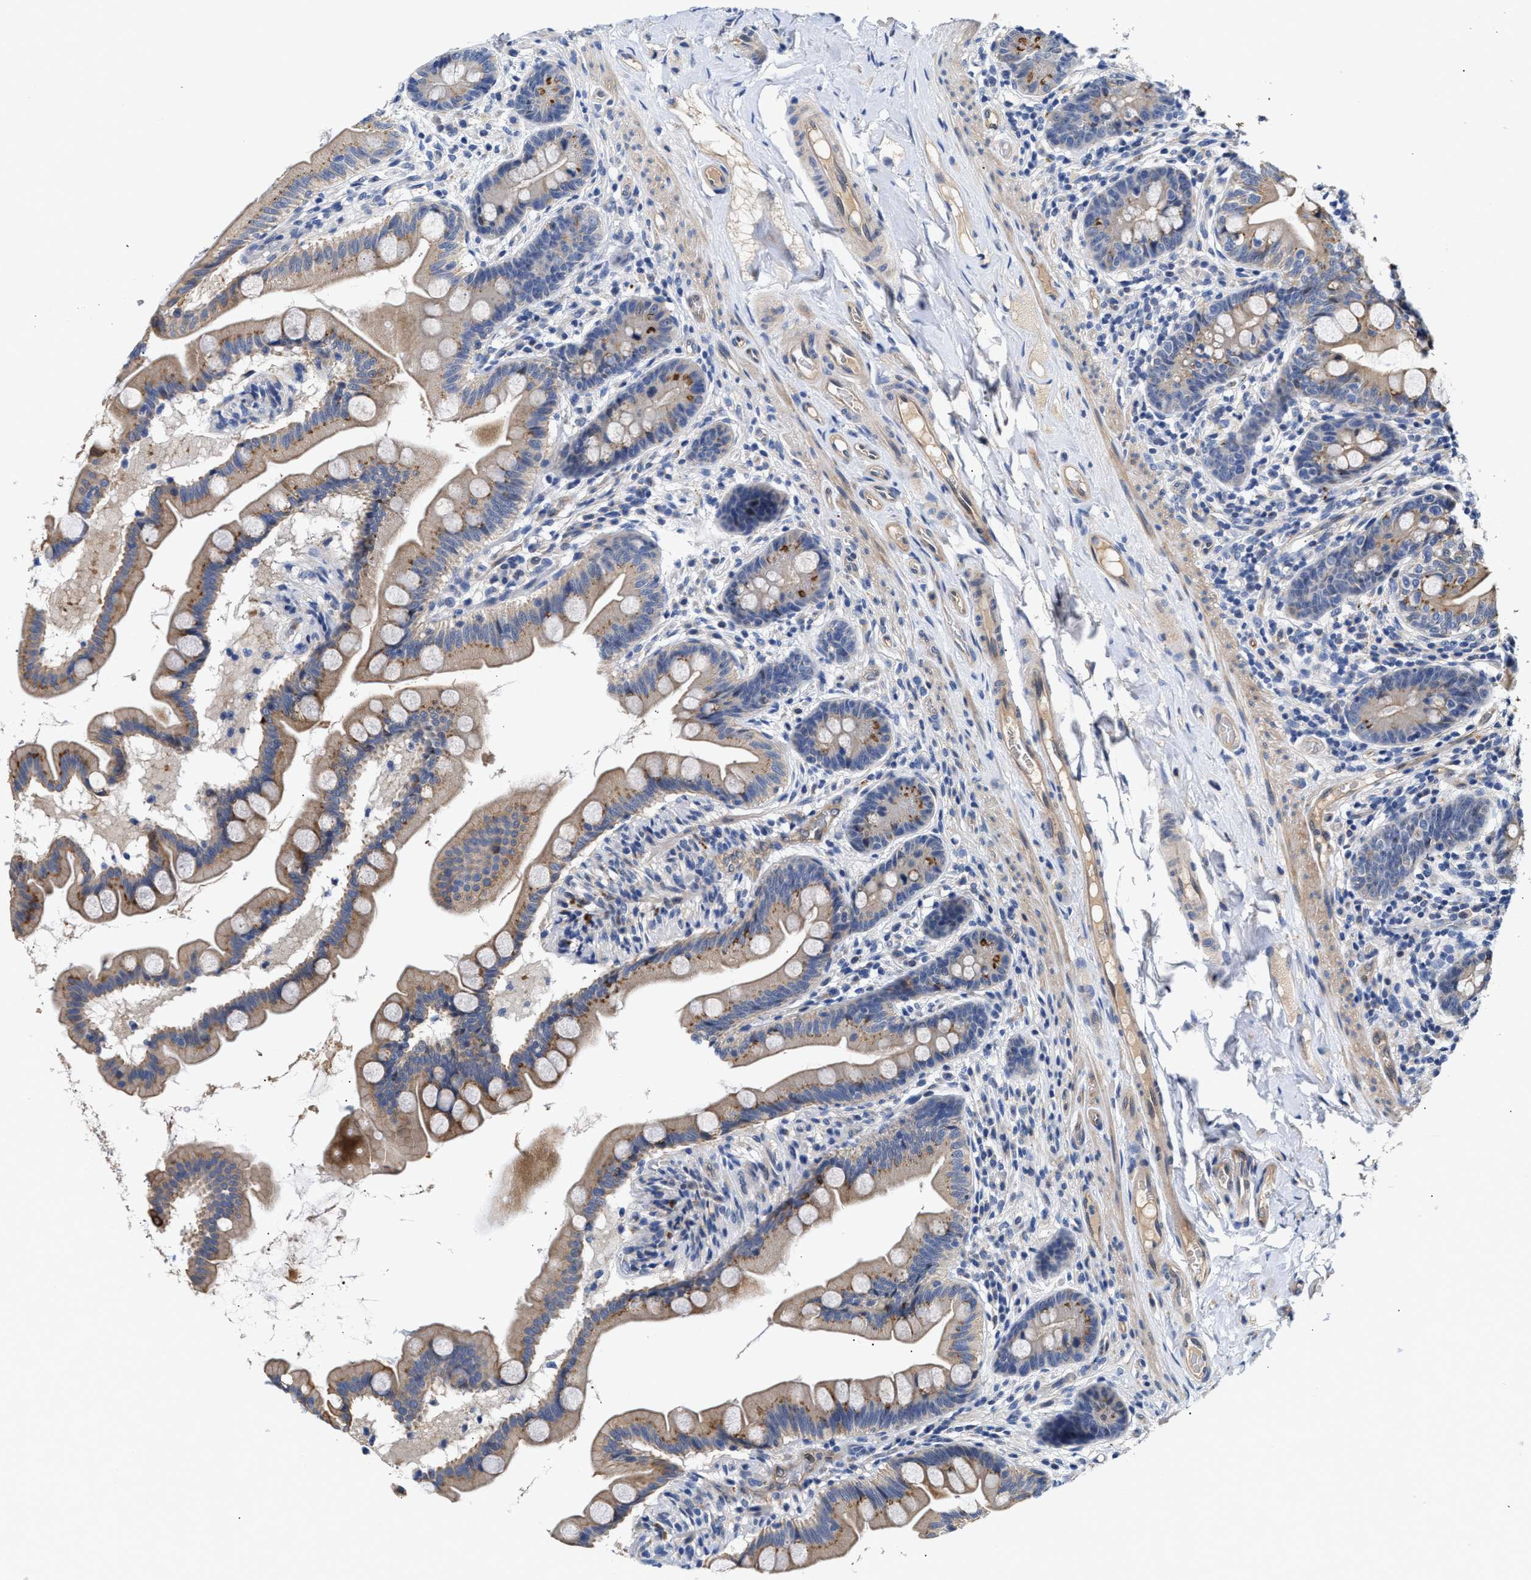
{"staining": {"intensity": "moderate", "quantity": "25%-75%", "location": "cytoplasmic/membranous"}, "tissue": "small intestine", "cell_type": "Glandular cells", "image_type": "normal", "snomed": [{"axis": "morphology", "description": "Normal tissue, NOS"}, {"axis": "topography", "description": "Small intestine"}], "caption": "An IHC micrograph of benign tissue is shown. Protein staining in brown highlights moderate cytoplasmic/membranous positivity in small intestine within glandular cells.", "gene": "CCDC146", "patient": {"sex": "female", "age": 56}}